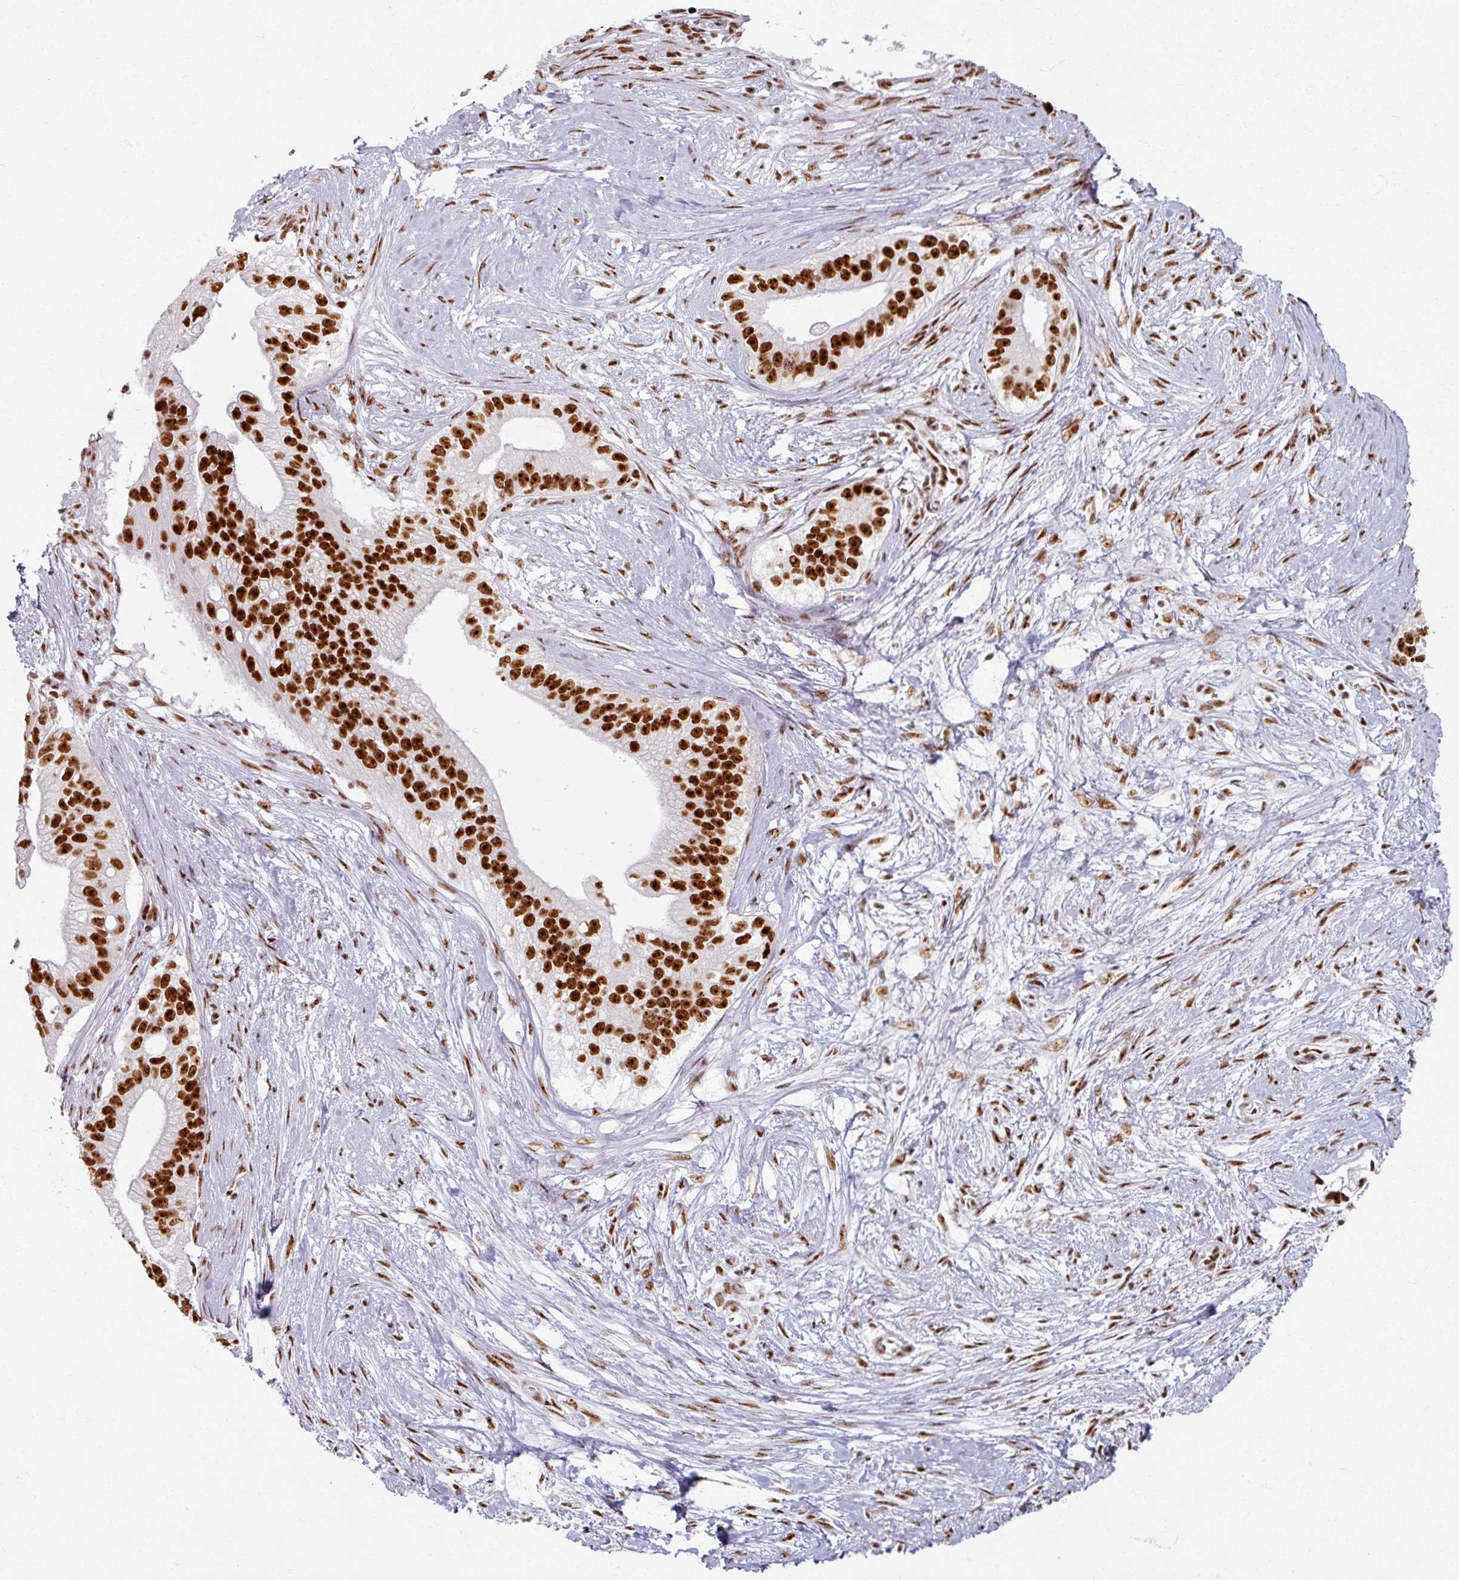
{"staining": {"intensity": "strong", "quantity": ">75%", "location": "nuclear"}, "tissue": "pancreatic cancer", "cell_type": "Tumor cells", "image_type": "cancer", "snomed": [{"axis": "morphology", "description": "Adenocarcinoma, NOS"}, {"axis": "topography", "description": "Pancreas"}], "caption": "About >75% of tumor cells in pancreatic cancer (adenocarcinoma) display strong nuclear protein expression as visualized by brown immunohistochemical staining.", "gene": "ADAR", "patient": {"sex": "male", "age": 70}}